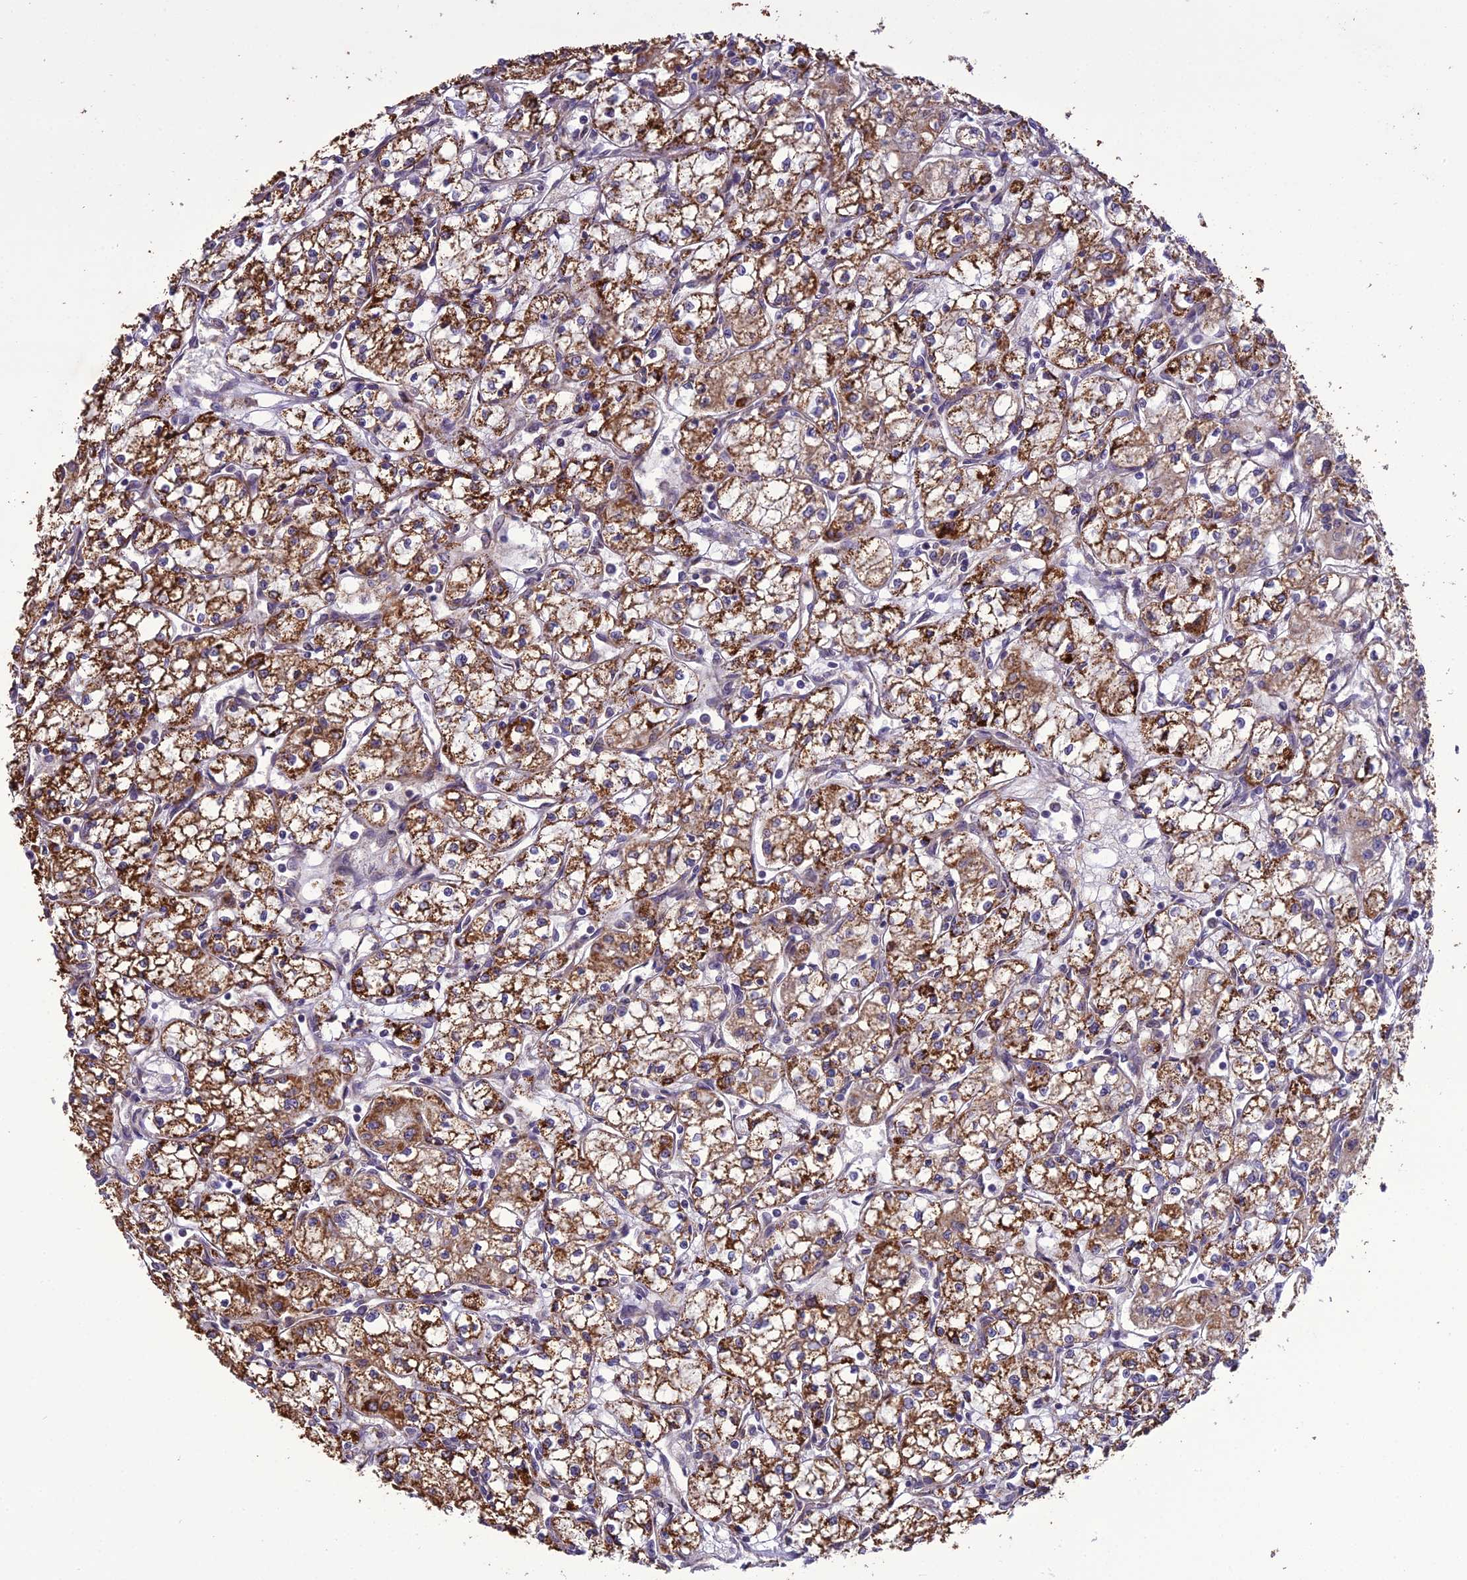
{"staining": {"intensity": "moderate", "quantity": ">75%", "location": "cytoplasmic/membranous"}, "tissue": "renal cancer", "cell_type": "Tumor cells", "image_type": "cancer", "snomed": [{"axis": "morphology", "description": "Adenocarcinoma, NOS"}, {"axis": "topography", "description": "Kidney"}], "caption": "This micrograph reveals immunohistochemistry (IHC) staining of human adenocarcinoma (renal), with medium moderate cytoplasmic/membranous expression in approximately >75% of tumor cells.", "gene": "TBC1D24", "patient": {"sex": "male", "age": 59}}